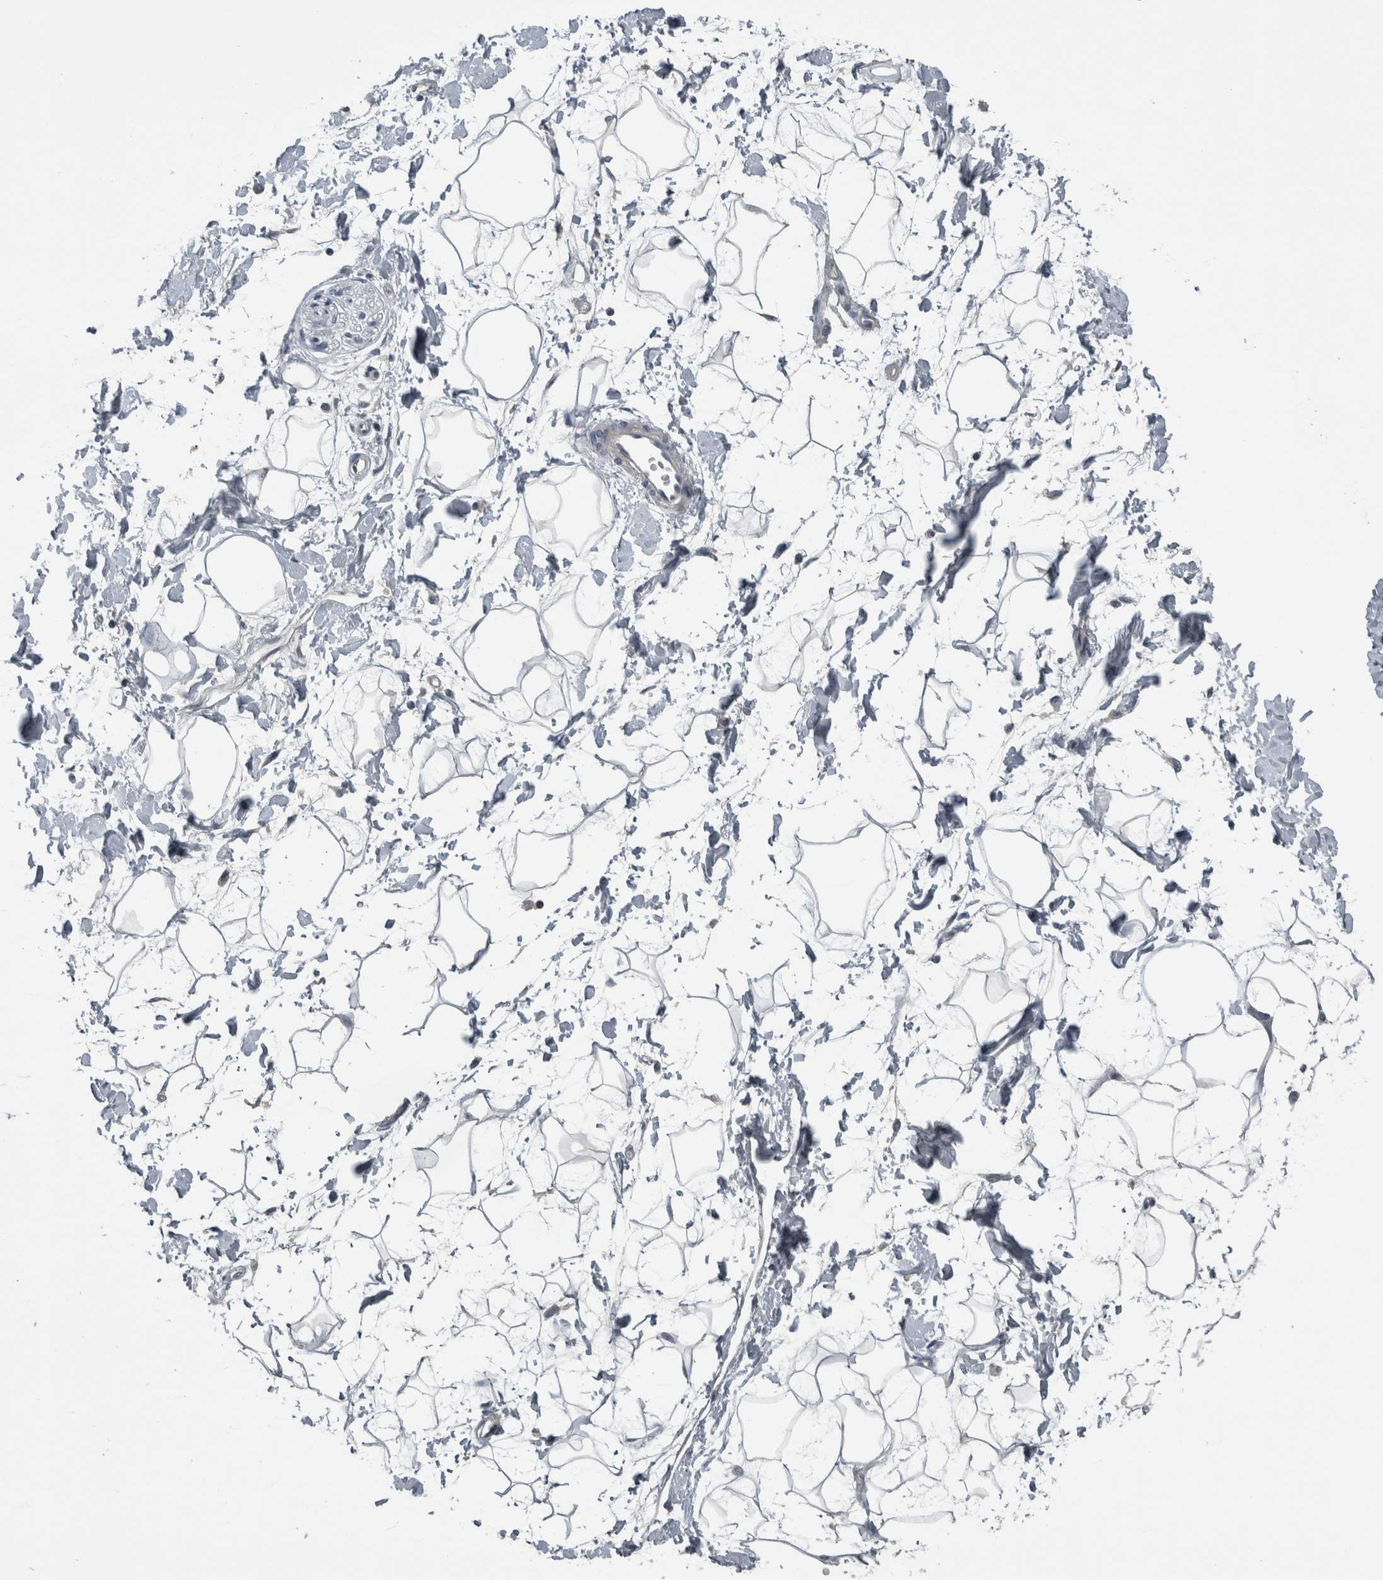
{"staining": {"intensity": "negative", "quantity": "none", "location": "none"}, "tissue": "adipose tissue", "cell_type": "Adipocytes", "image_type": "normal", "snomed": [{"axis": "morphology", "description": "Normal tissue, NOS"}, {"axis": "topography", "description": "Soft tissue"}], "caption": "Immunohistochemistry (IHC) of normal human adipose tissue demonstrates no expression in adipocytes.", "gene": "KRT20", "patient": {"sex": "male", "age": 72}}